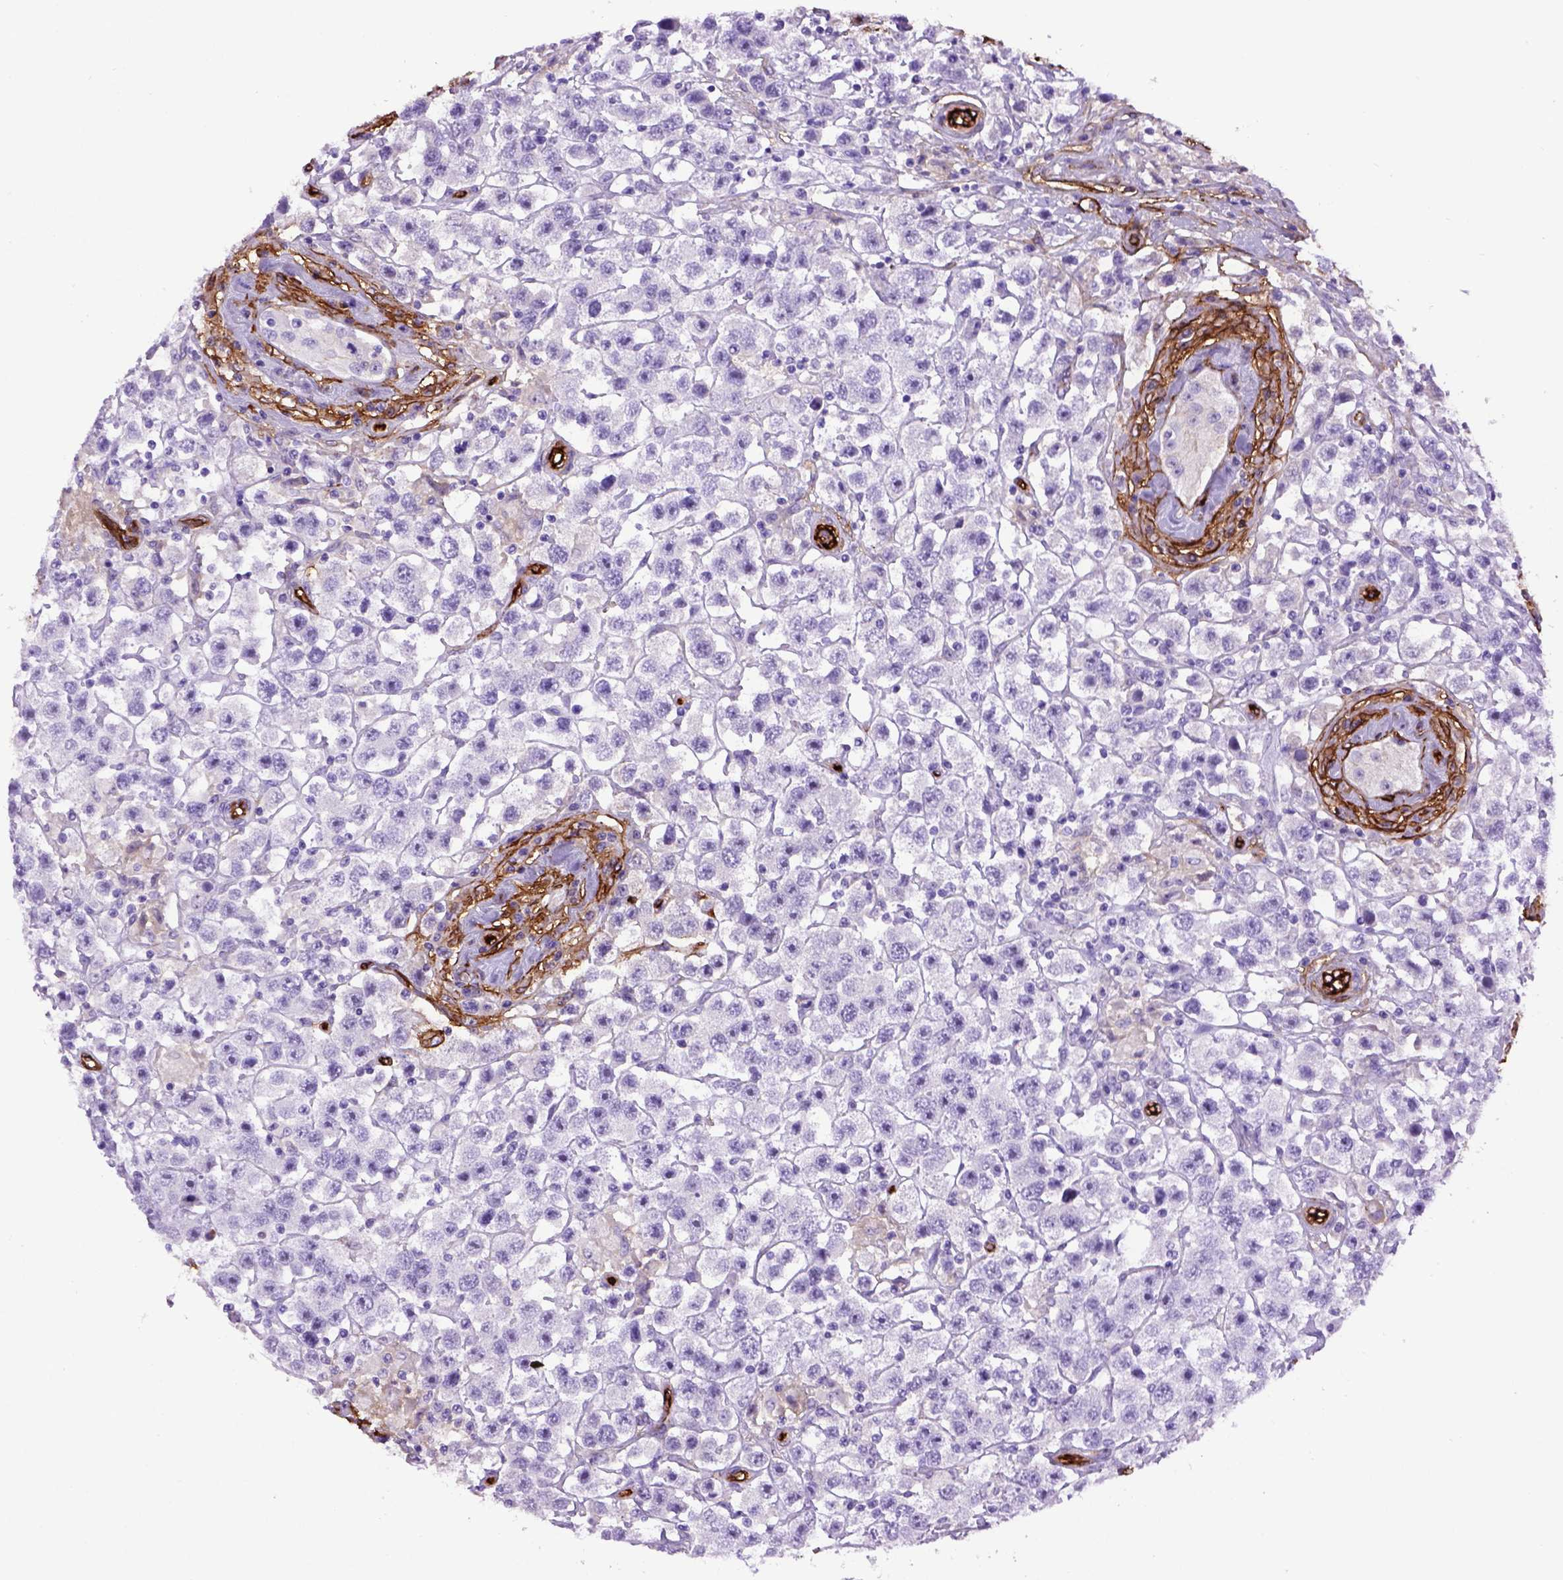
{"staining": {"intensity": "negative", "quantity": "none", "location": "none"}, "tissue": "testis cancer", "cell_type": "Tumor cells", "image_type": "cancer", "snomed": [{"axis": "morphology", "description": "Seminoma, NOS"}, {"axis": "topography", "description": "Testis"}], "caption": "Seminoma (testis) was stained to show a protein in brown. There is no significant expression in tumor cells.", "gene": "ENG", "patient": {"sex": "male", "age": 45}}